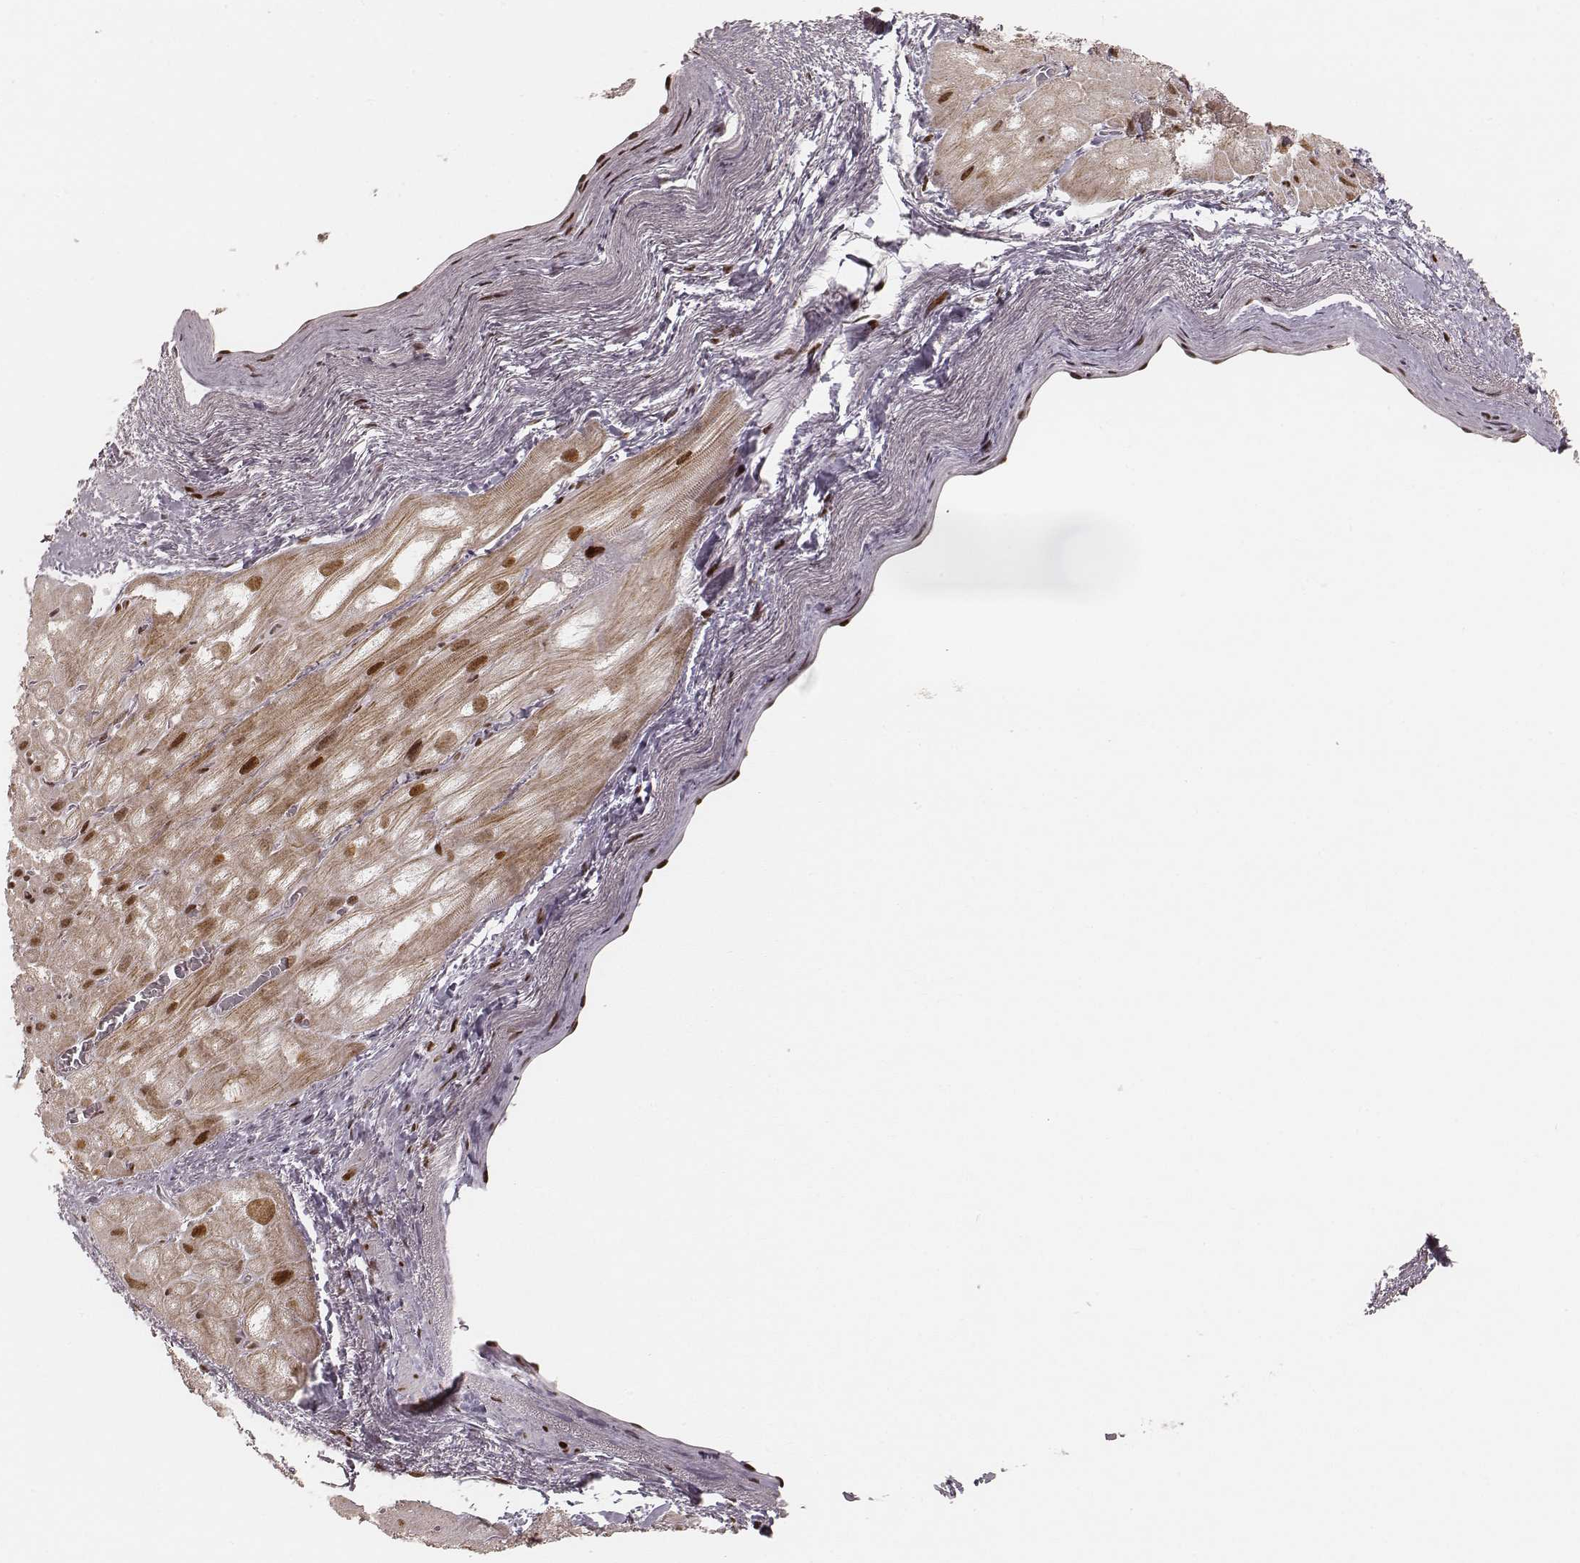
{"staining": {"intensity": "moderate", "quantity": "25%-75%", "location": "nuclear"}, "tissue": "heart muscle", "cell_type": "Cardiomyocytes", "image_type": "normal", "snomed": [{"axis": "morphology", "description": "Normal tissue, NOS"}, {"axis": "topography", "description": "Heart"}], "caption": "Immunohistochemical staining of normal human heart muscle demonstrates moderate nuclear protein expression in about 25%-75% of cardiomyocytes.", "gene": "HNRNPC", "patient": {"sex": "male", "age": 61}}